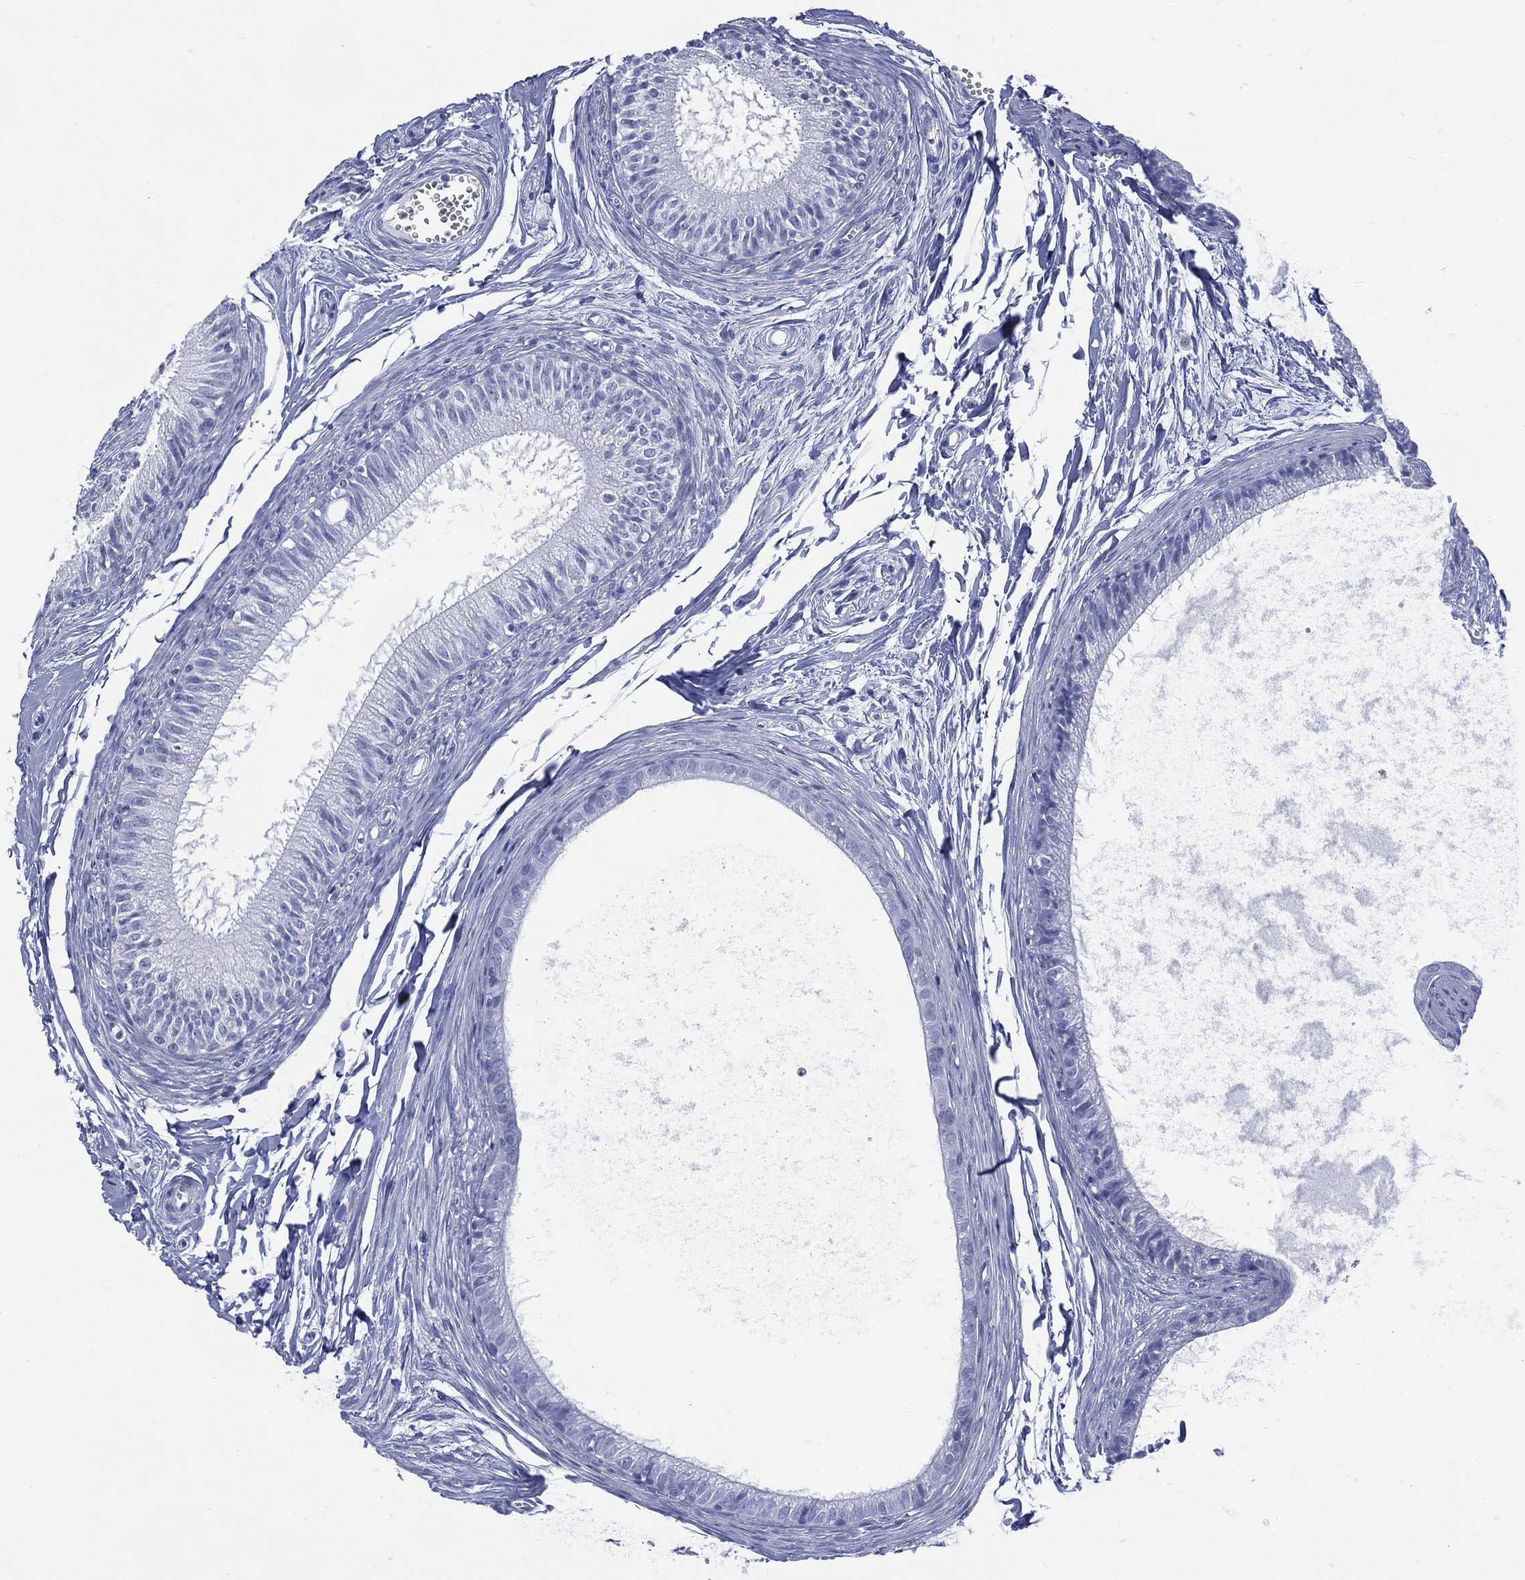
{"staining": {"intensity": "negative", "quantity": "none", "location": "none"}, "tissue": "epididymis", "cell_type": "Glandular cells", "image_type": "normal", "snomed": [{"axis": "morphology", "description": "Normal tissue, NOS"}, {"axis": "topography", "description": "Epididymis"}], "caption": "IHC of unremarkable epididymis reveals no positivity in glandular cells.", "gene": "ENSG00000285953", "patient": {"sex": "male", "age": 51}}